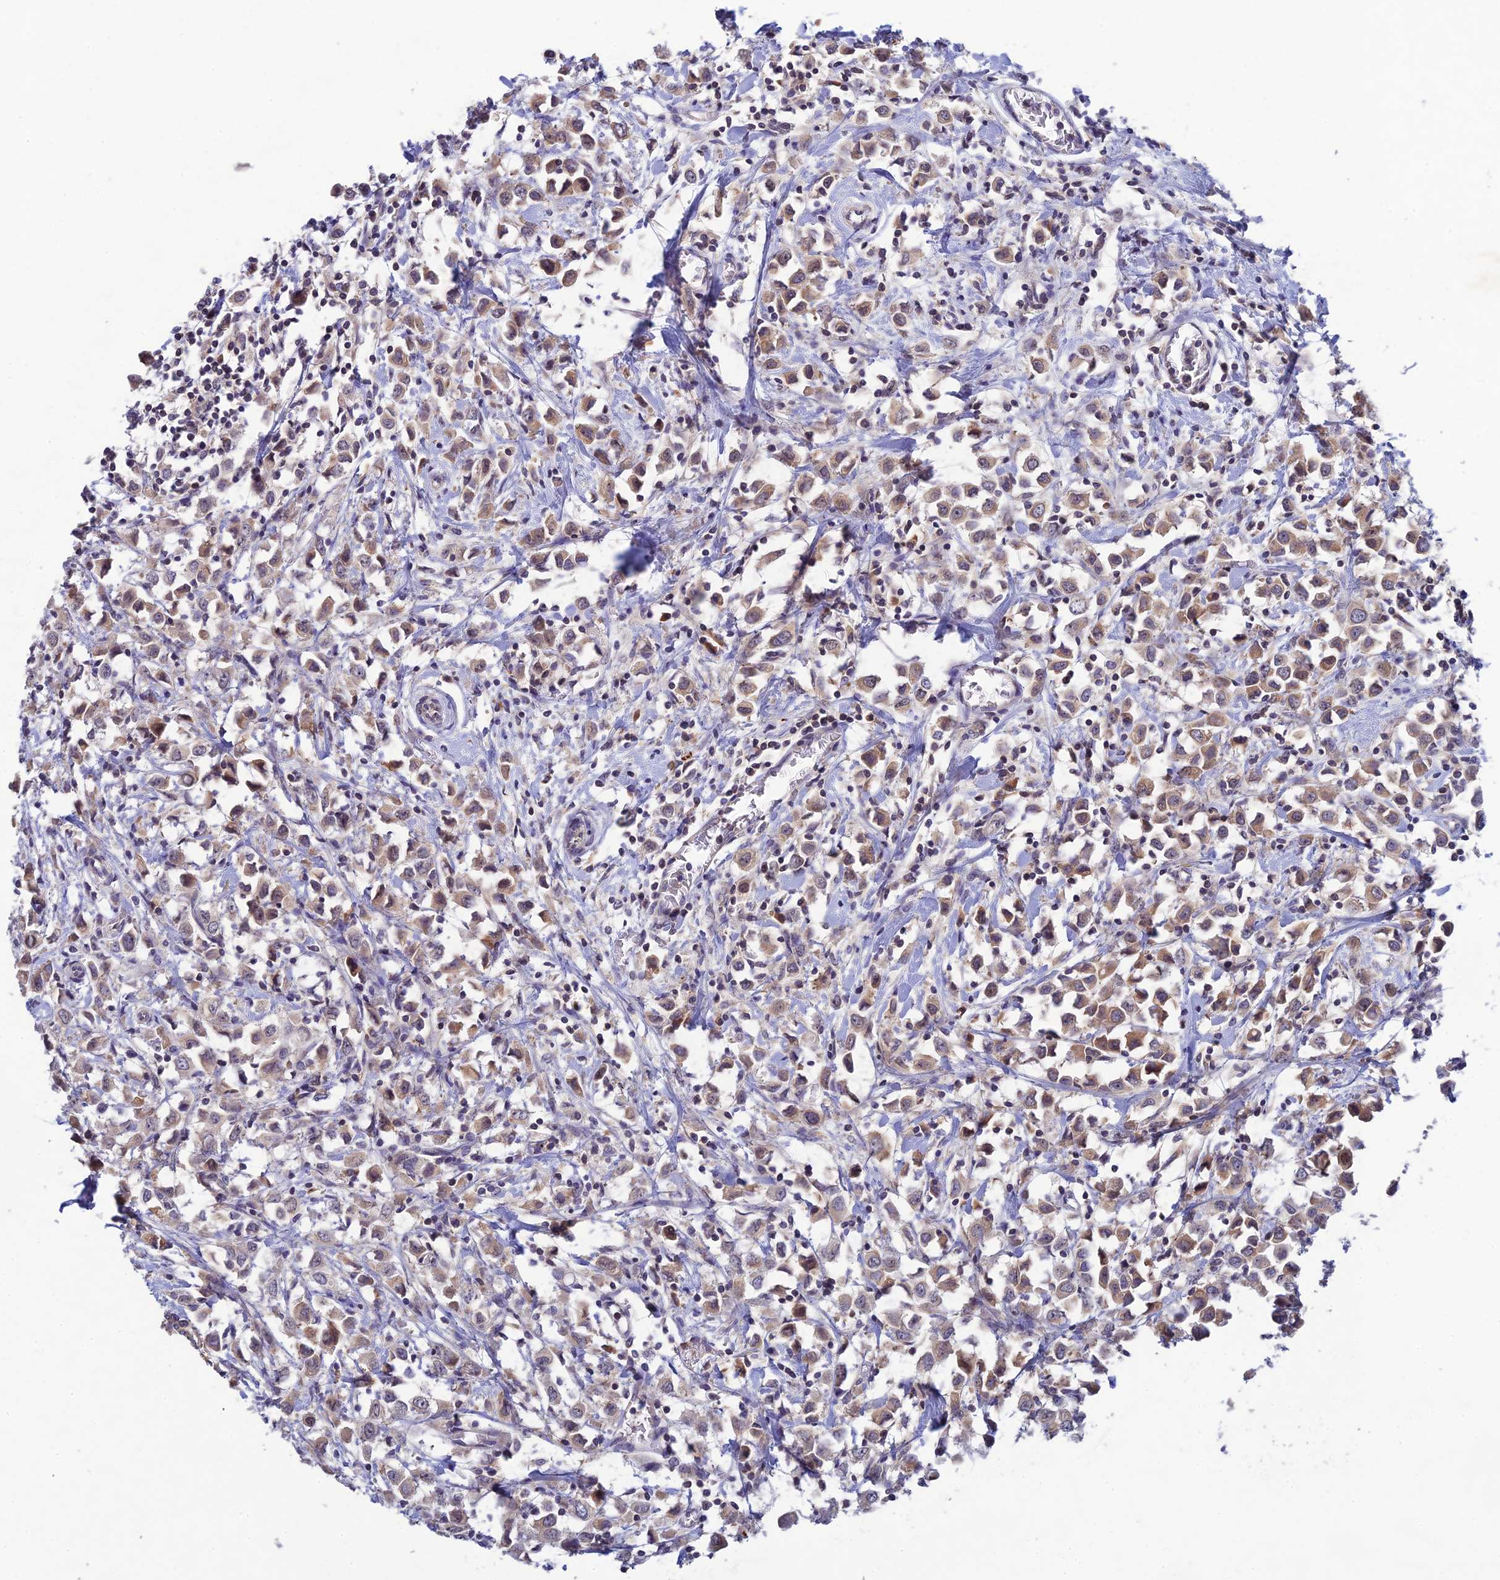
{"staining": {"intensity": "weak", "quantity": ">75%", "location": "cytoplasmic/membranous"}, "tissue": "breast cancer", "cell_type": "Tumor cells", "image_type": "cancer", "snomed": [{"axis": "morphology", "description": "Duct carcinoma"}, {"axis": "topography", "description": "Breast"}], "caption": "This image exhibits IHC staining of human breast intraductal carcinoma, with low weak cytoplasmic/membranous staining in approximately >75% of tumor cells.", "gene": "CHST5", "patient": {"sex": "female", "age": 61}}